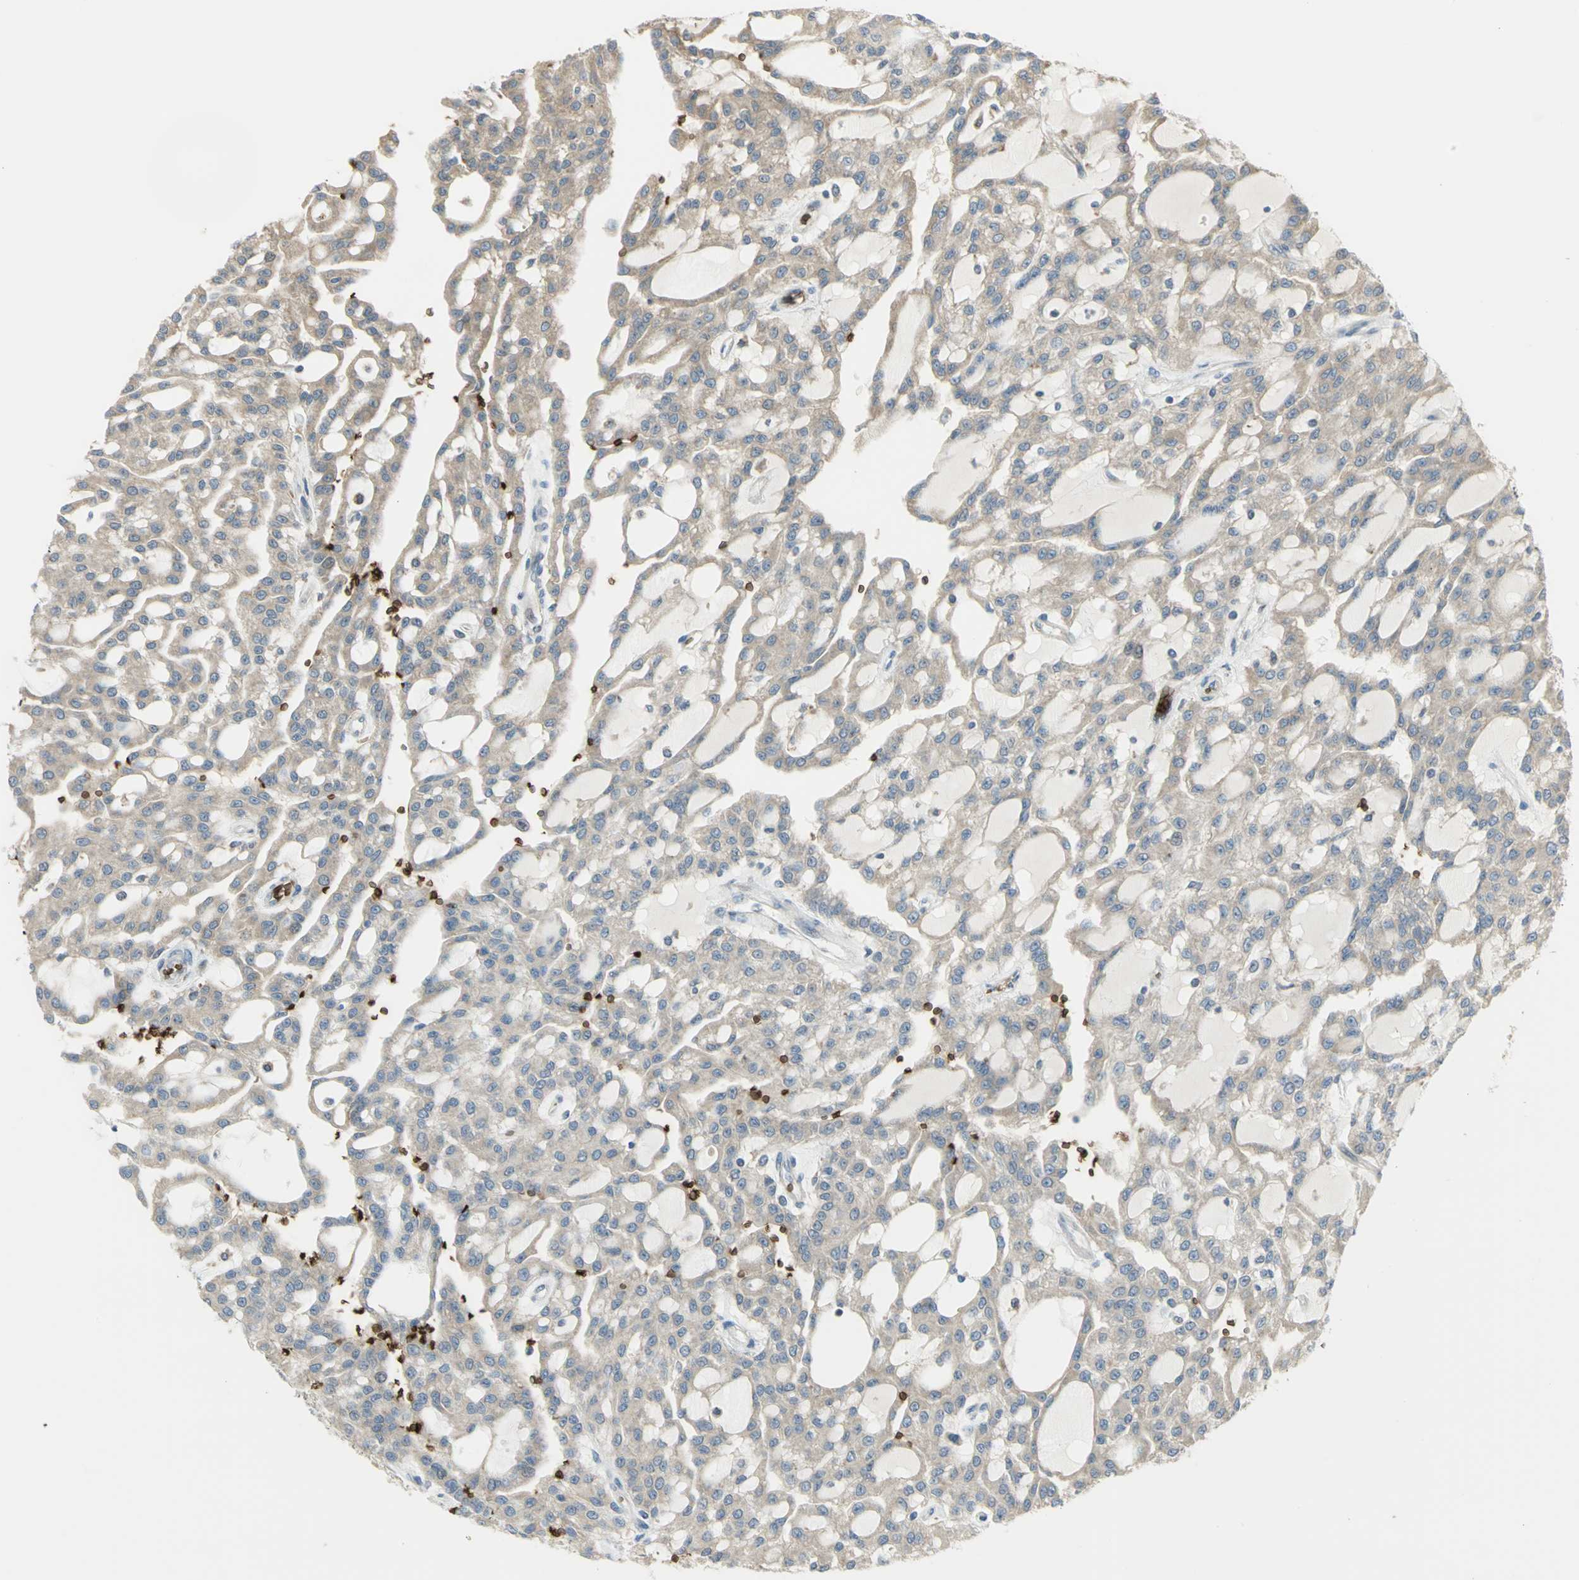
{"staining": {"intensity": "weak", "quantity": ">75%", "location": "cytoplasmic/membranous"}, "tissue": "renal cancer", "cell_type": "Tumor cells", "image_type": "cancer", "snomed": [{"axis": "morphology", "description": "Adenocarcinoma, NOS"}, {"axis": "topography", "description": "Kidney"}], "caption": "There is low levels of weak cytoplasmic/membranous staining in tumor cells of renal cancer (adenocarcinoma), as demonstrated by immunohistochemical staining (brown color).", "gene": "ANK1", "patient": {"sex": "male", "age": 63}}